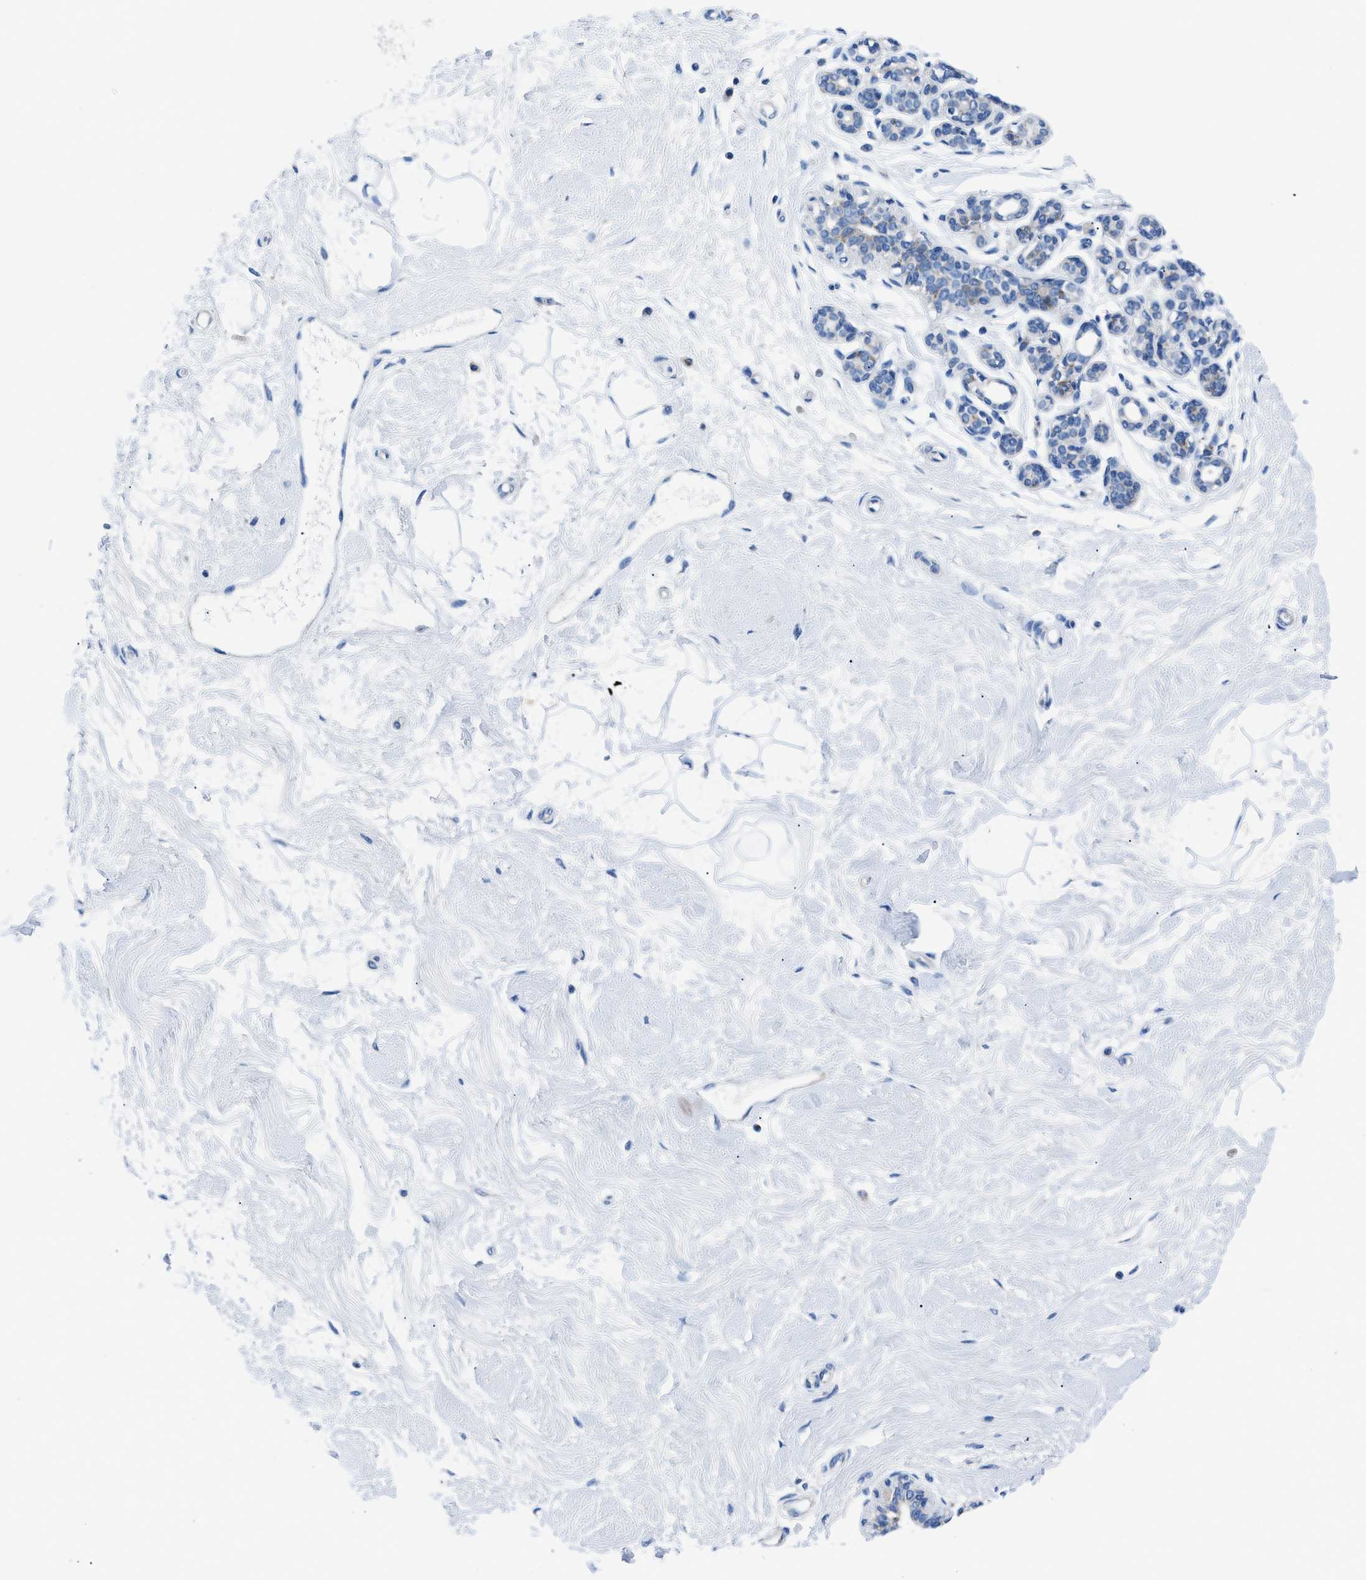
{"staining": {"intensity": "negative", "quantity": "none", "location": "none"}, "tissue": "breast", "cell_type": "Adipocytes", "image_type": "normal", "snomed": [{"axis": "morphology", "description": "Normal tissue, NOS"}, {"axis": "morphology", "description": "Lobular carcinoma"}, {"axis": "topography", "description": "Breast"}], "caption": "Adipocytes show no significant protein expression in normal breast. (IHC, brightfield microscopy, high magnification).", "gene": "ZDHHC3", "patient": {"sex": "female", "age": 59}}